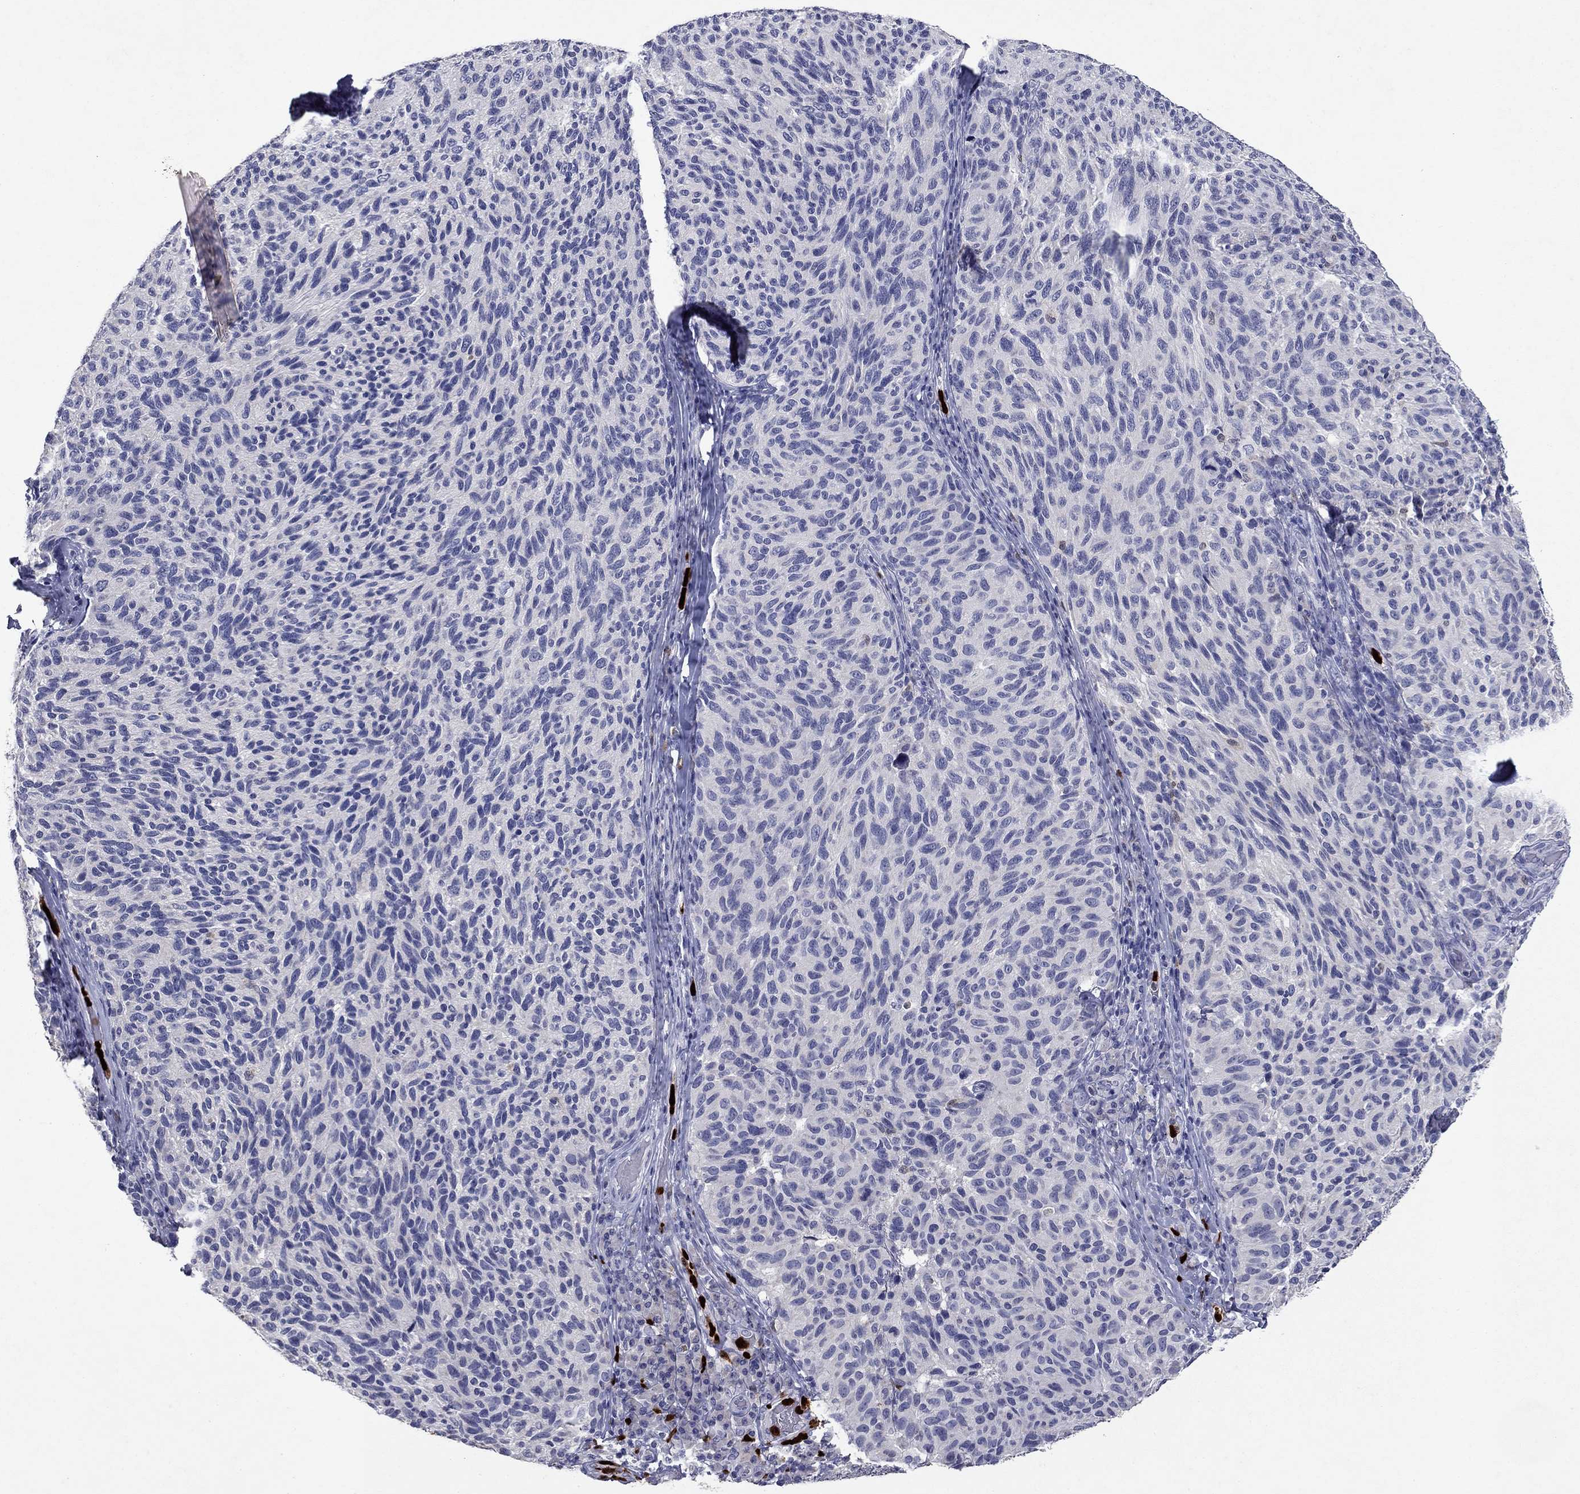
{"staining": {"intensity": "negative", "quantity": "none", "location": "none"}, "tissue": "melanoma", "cell_type": "Tumor cells", "image_type": "cancer", "snomed": [{"axis": "morphology", "description": "Malignant melanoma, NOS"}, {"axis": "topography", "description": "Skin"}], "caption": "Melanoma stained for a protein using immunohistochemistry (IHC) demonstrates no staining tumor cells.", "gene": "IRF5", "patient": {"sex": "female", "age": 73}}